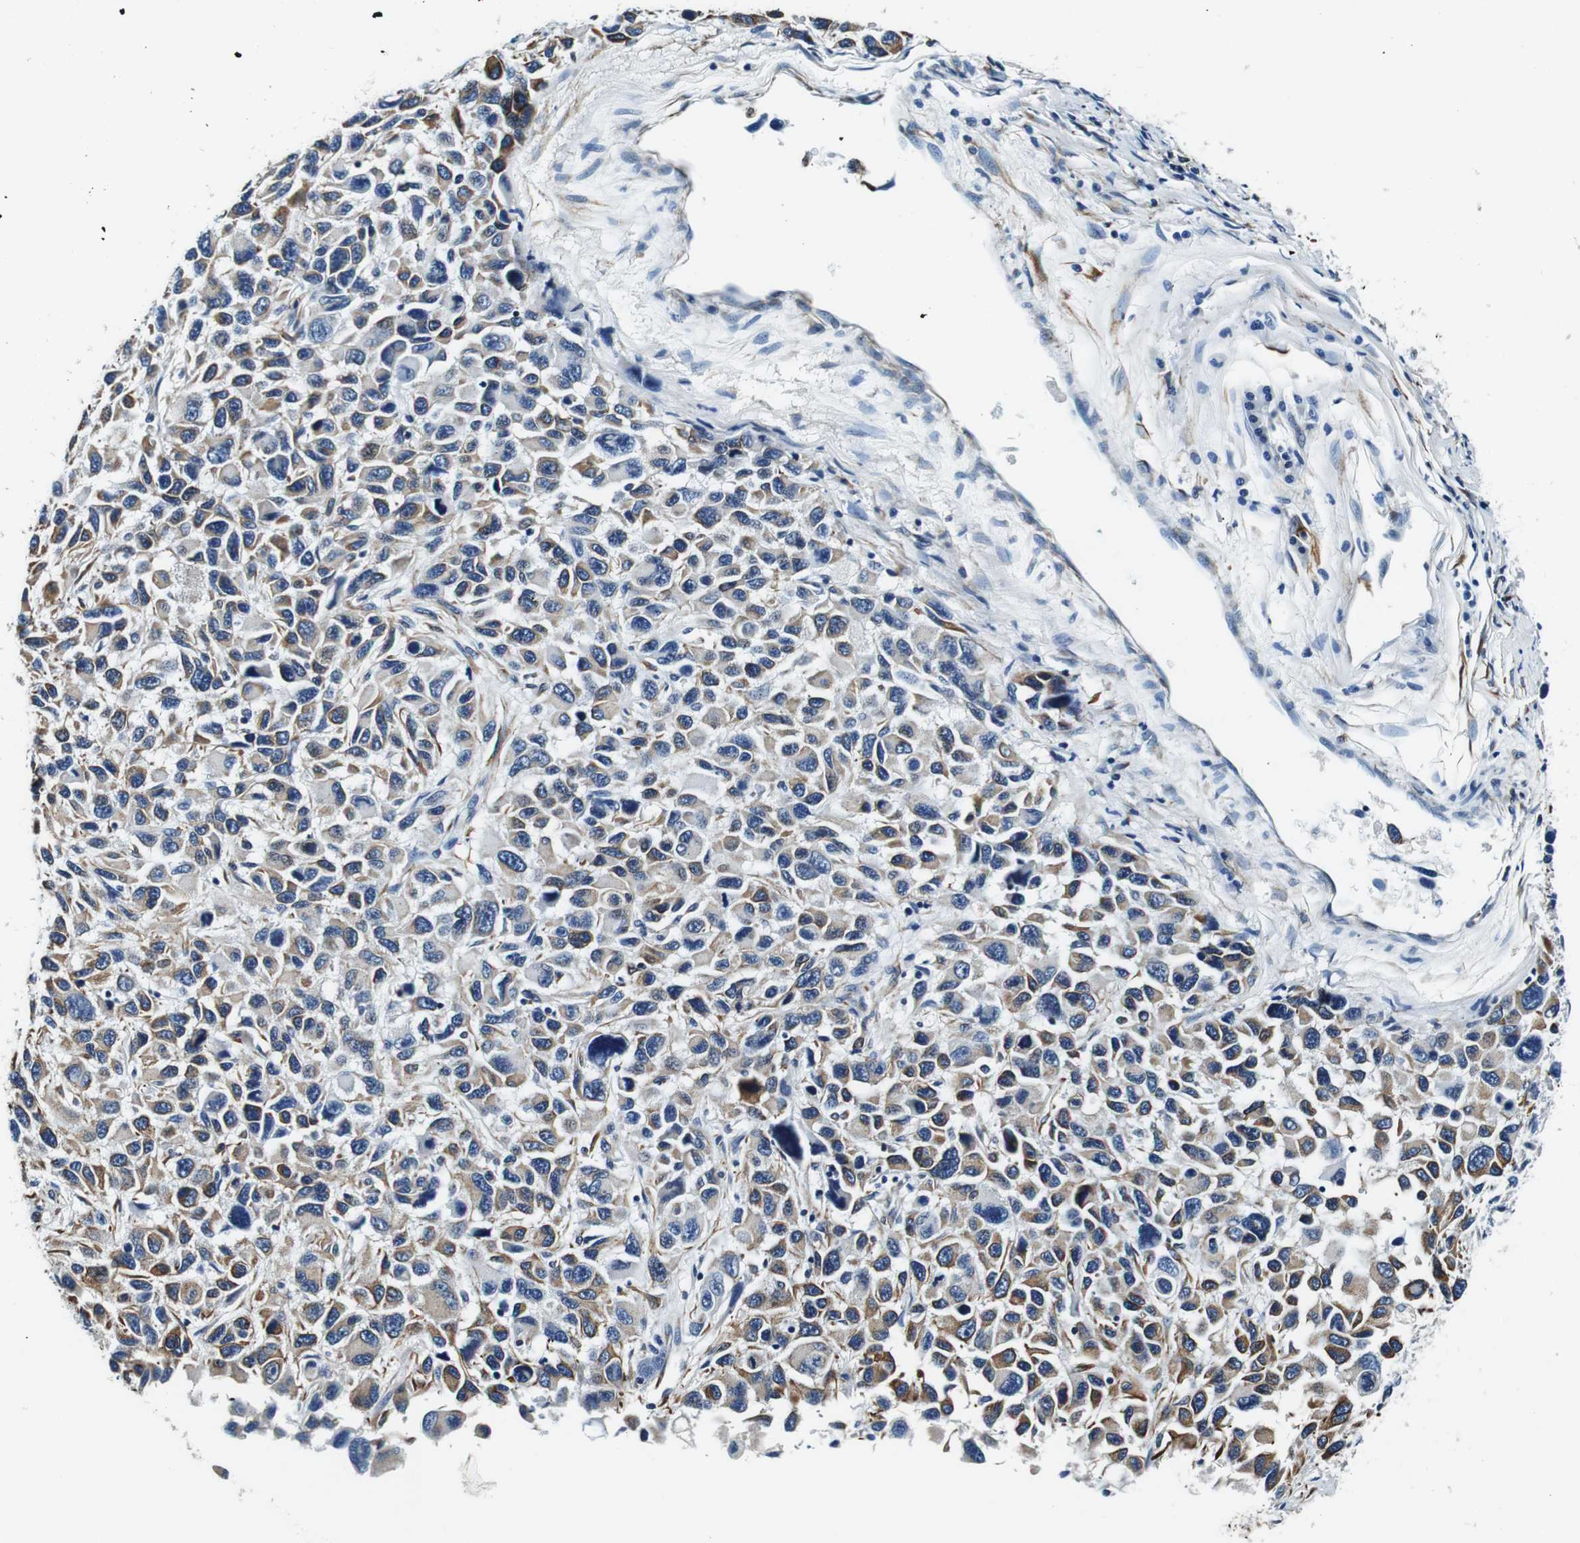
{"staining": {"intensity": "moderate", "quantity": "<25%", "location": "cytoplasmic/membranous"}, "tissue": "melanoma", "cell_type": "Tumor cells", "image_type": "cancer", "snomed": [{"axis": "morphology", "description": "Malignant melanoma, NOS"}, {"axis": "topography", "description": "Skin"}], "caption": "This is an image of IHC staining of melanoma, which shows moderate staining in the cytoplasmic/membranous of tumor cells.", "gene": "GJE1", "patient": {"sex": "male", "age": 53}}